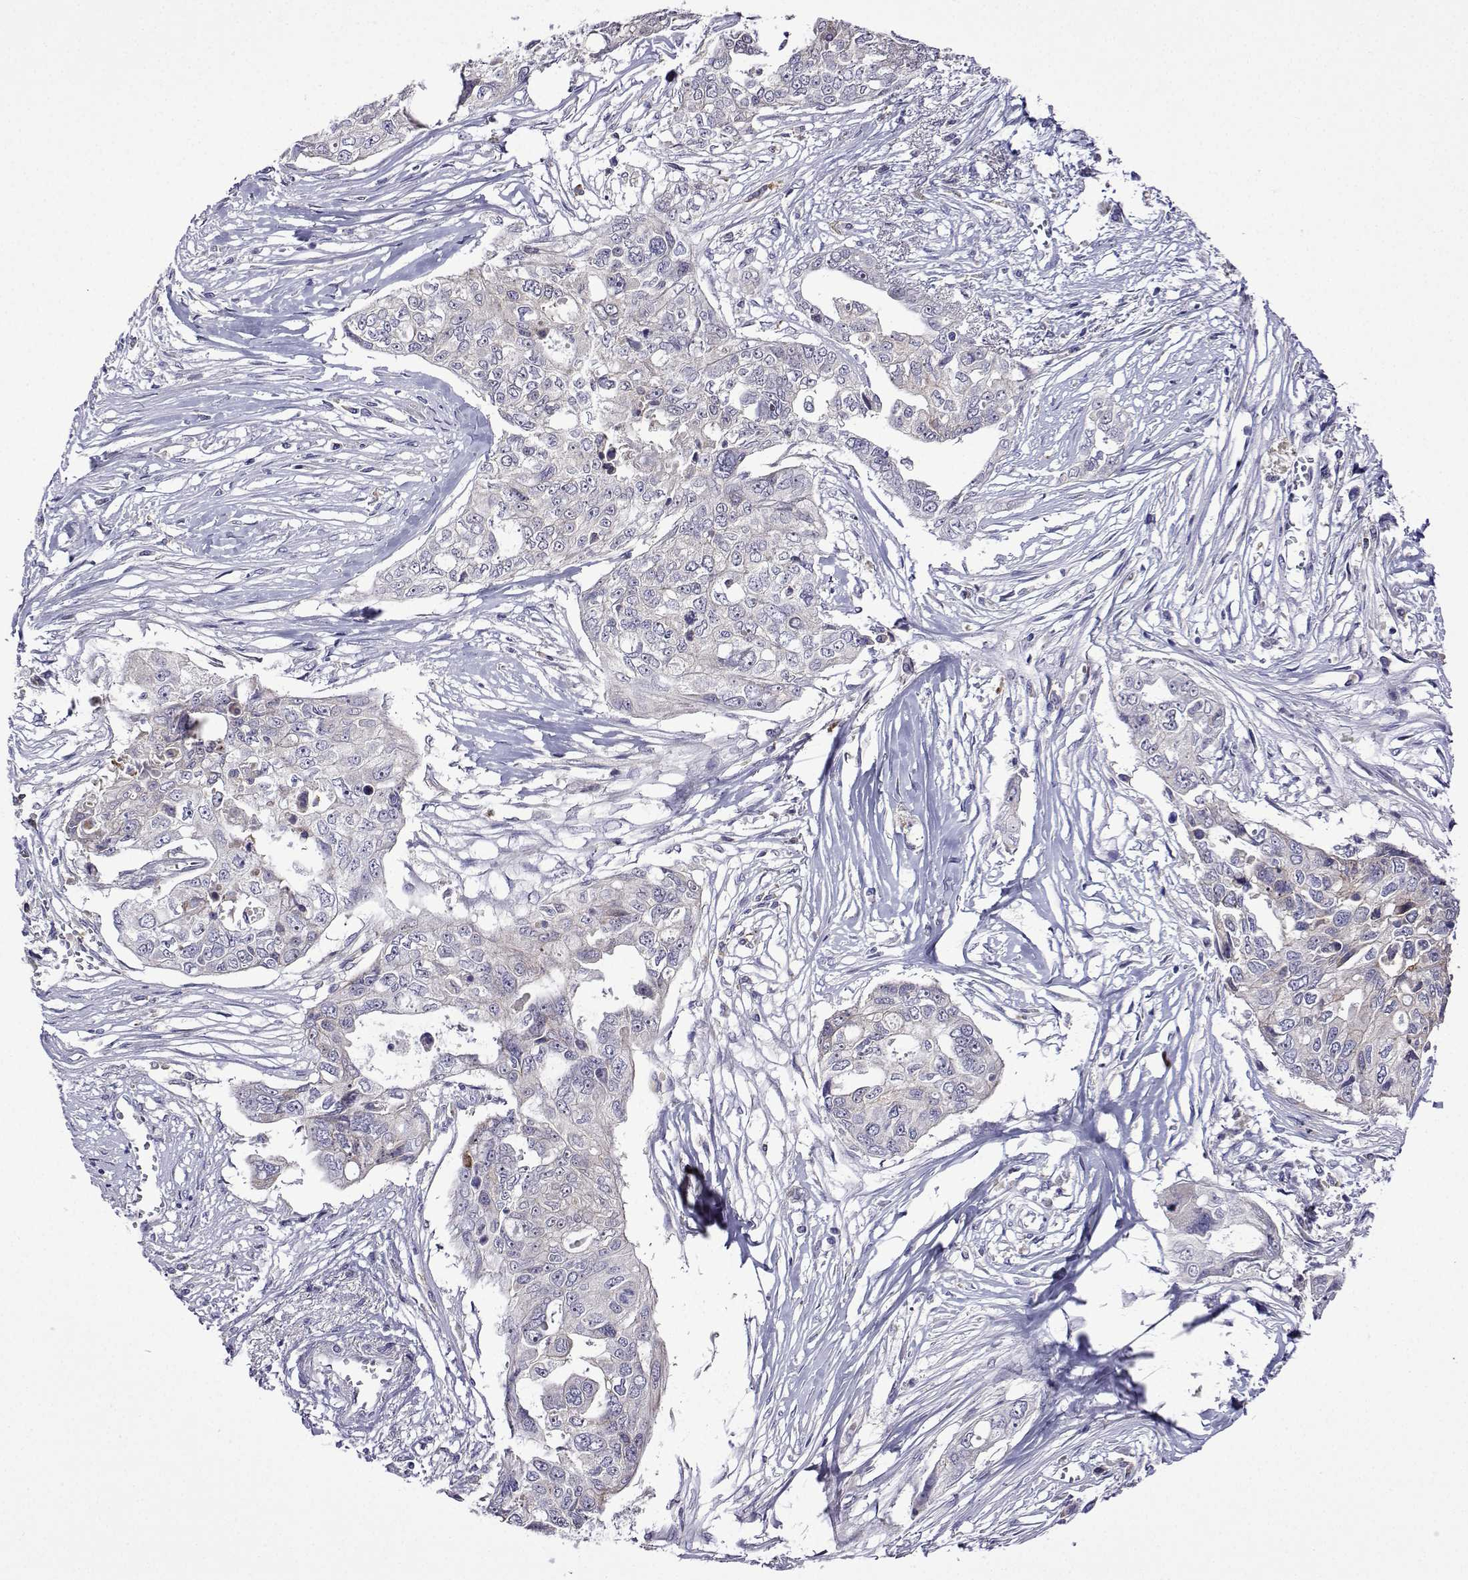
{"staining": {"intensity": "negative", "quantity": "none", "location": "none"}, "tissue": "ovarian cancer", "cell_type": "Tumor cells", "image_type": "cancer", "snomed": [{"axis": "morphology", "description": "Carcinoma, endometroid"}, {"axis": "topography", "description": "Ovary"}], "caption": "DAB (3,3'-diaminobenzidine) immunohistochemical staining of human ovarian cancer (endometroid carcinoma) displays no significant positivity in tumor cells. The staining was performed using DAB to visualize the protein expression in brown, while the nuclei were stained in blue with hematoxylin (Magnification: 20x).", "gene": "SULT2A1", "patient": {"sex": "female", "age": 70}}